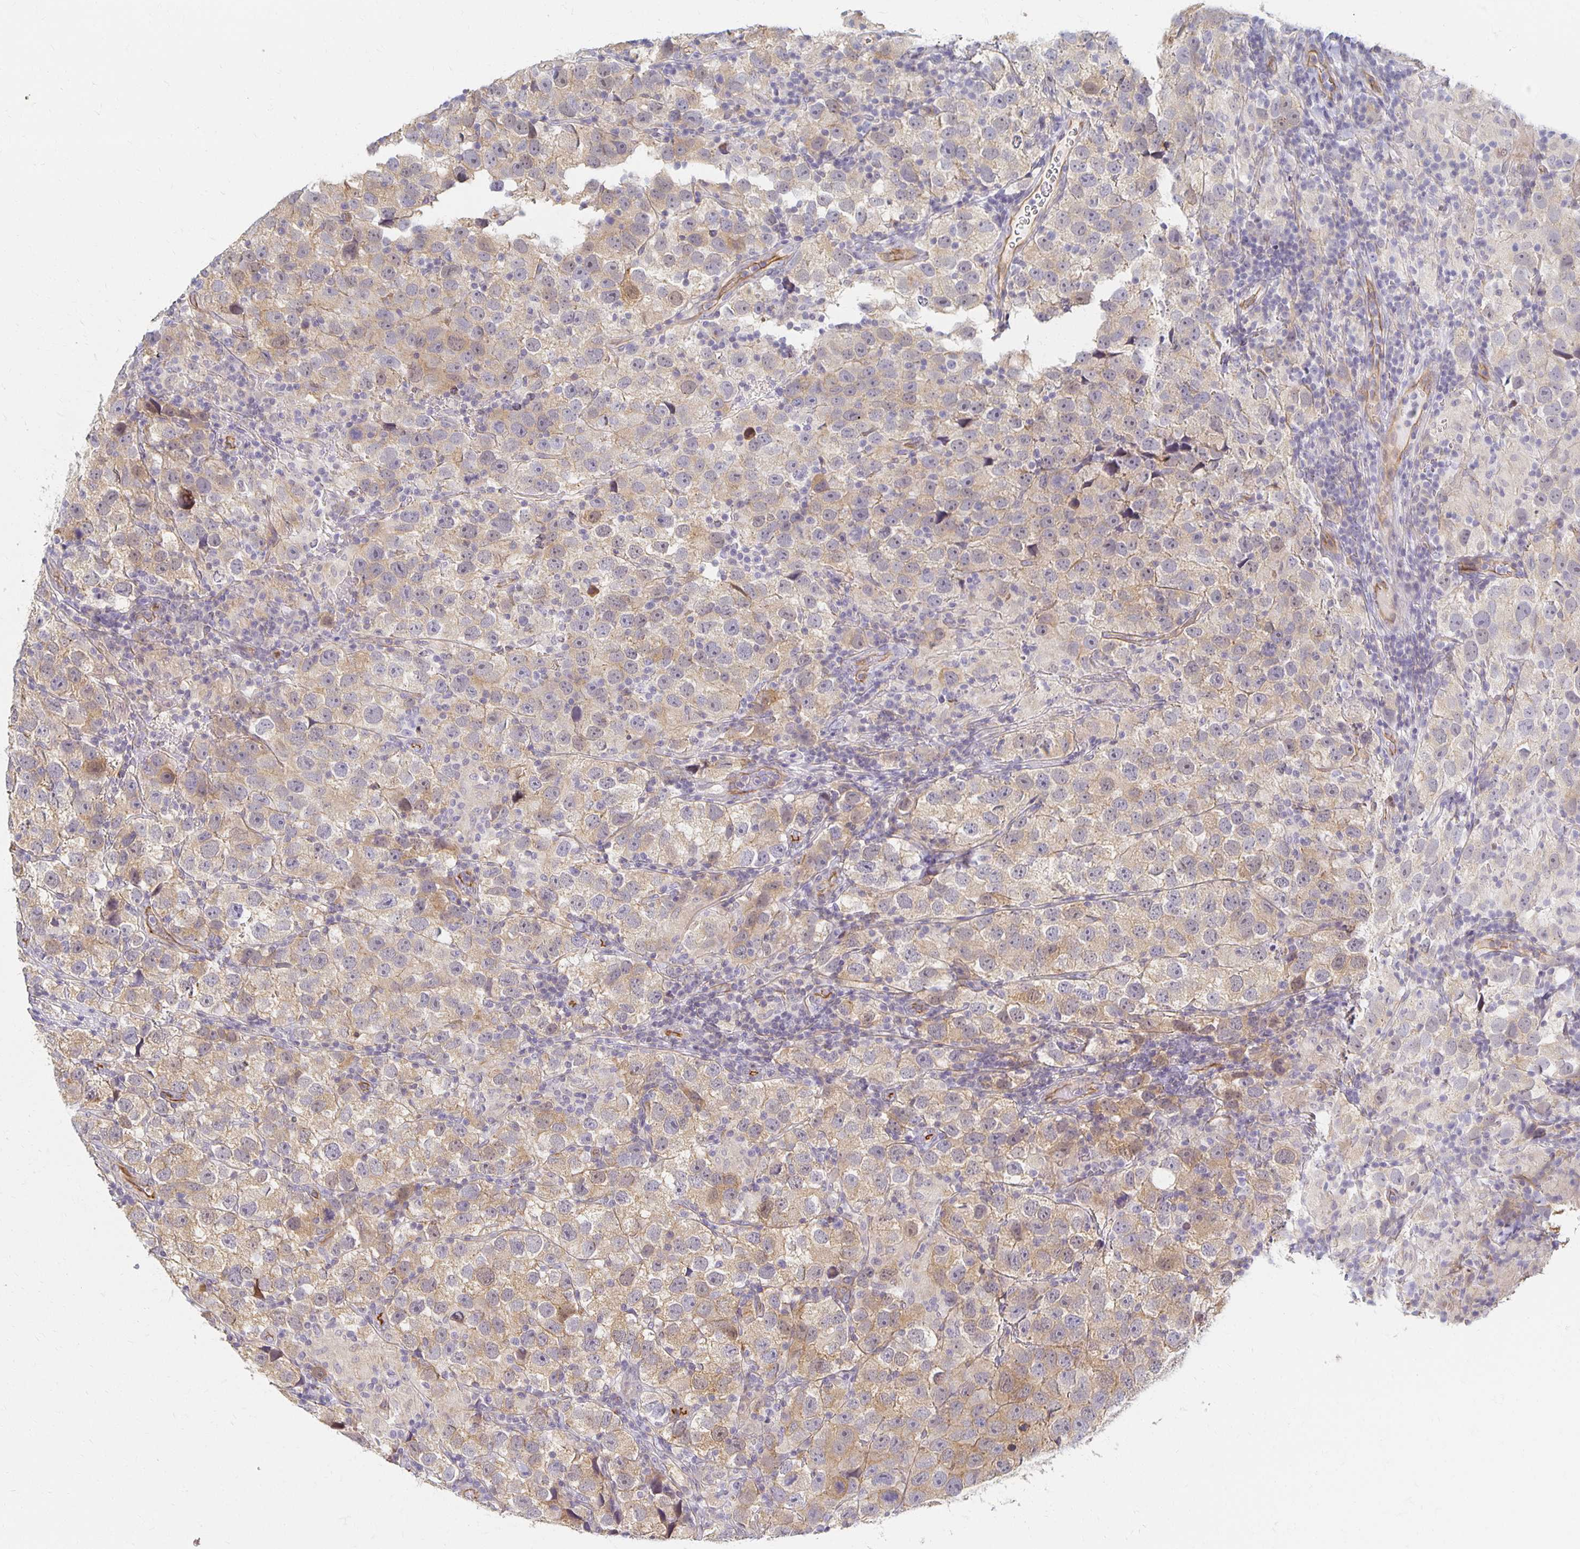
{"staining": {"intensity": "weak", "quantity": ">75%", "location": "cytoplasmic/membranous"}, "tissue": "testis cancer", "cell_type": "Tumor cells", "image_type": "cancer", "snomed": [{"axis": "morphology", "description": "Seminoma, NOS"}, {"axis": "topography", "description": "Testis"}], "caption": "Tumor cells show weak cytoplasmic/membranous positivity in about >75% of cells in testis seminoma.", "gene": "SORL1", "patient": {"sex": "male", "age": 26}}